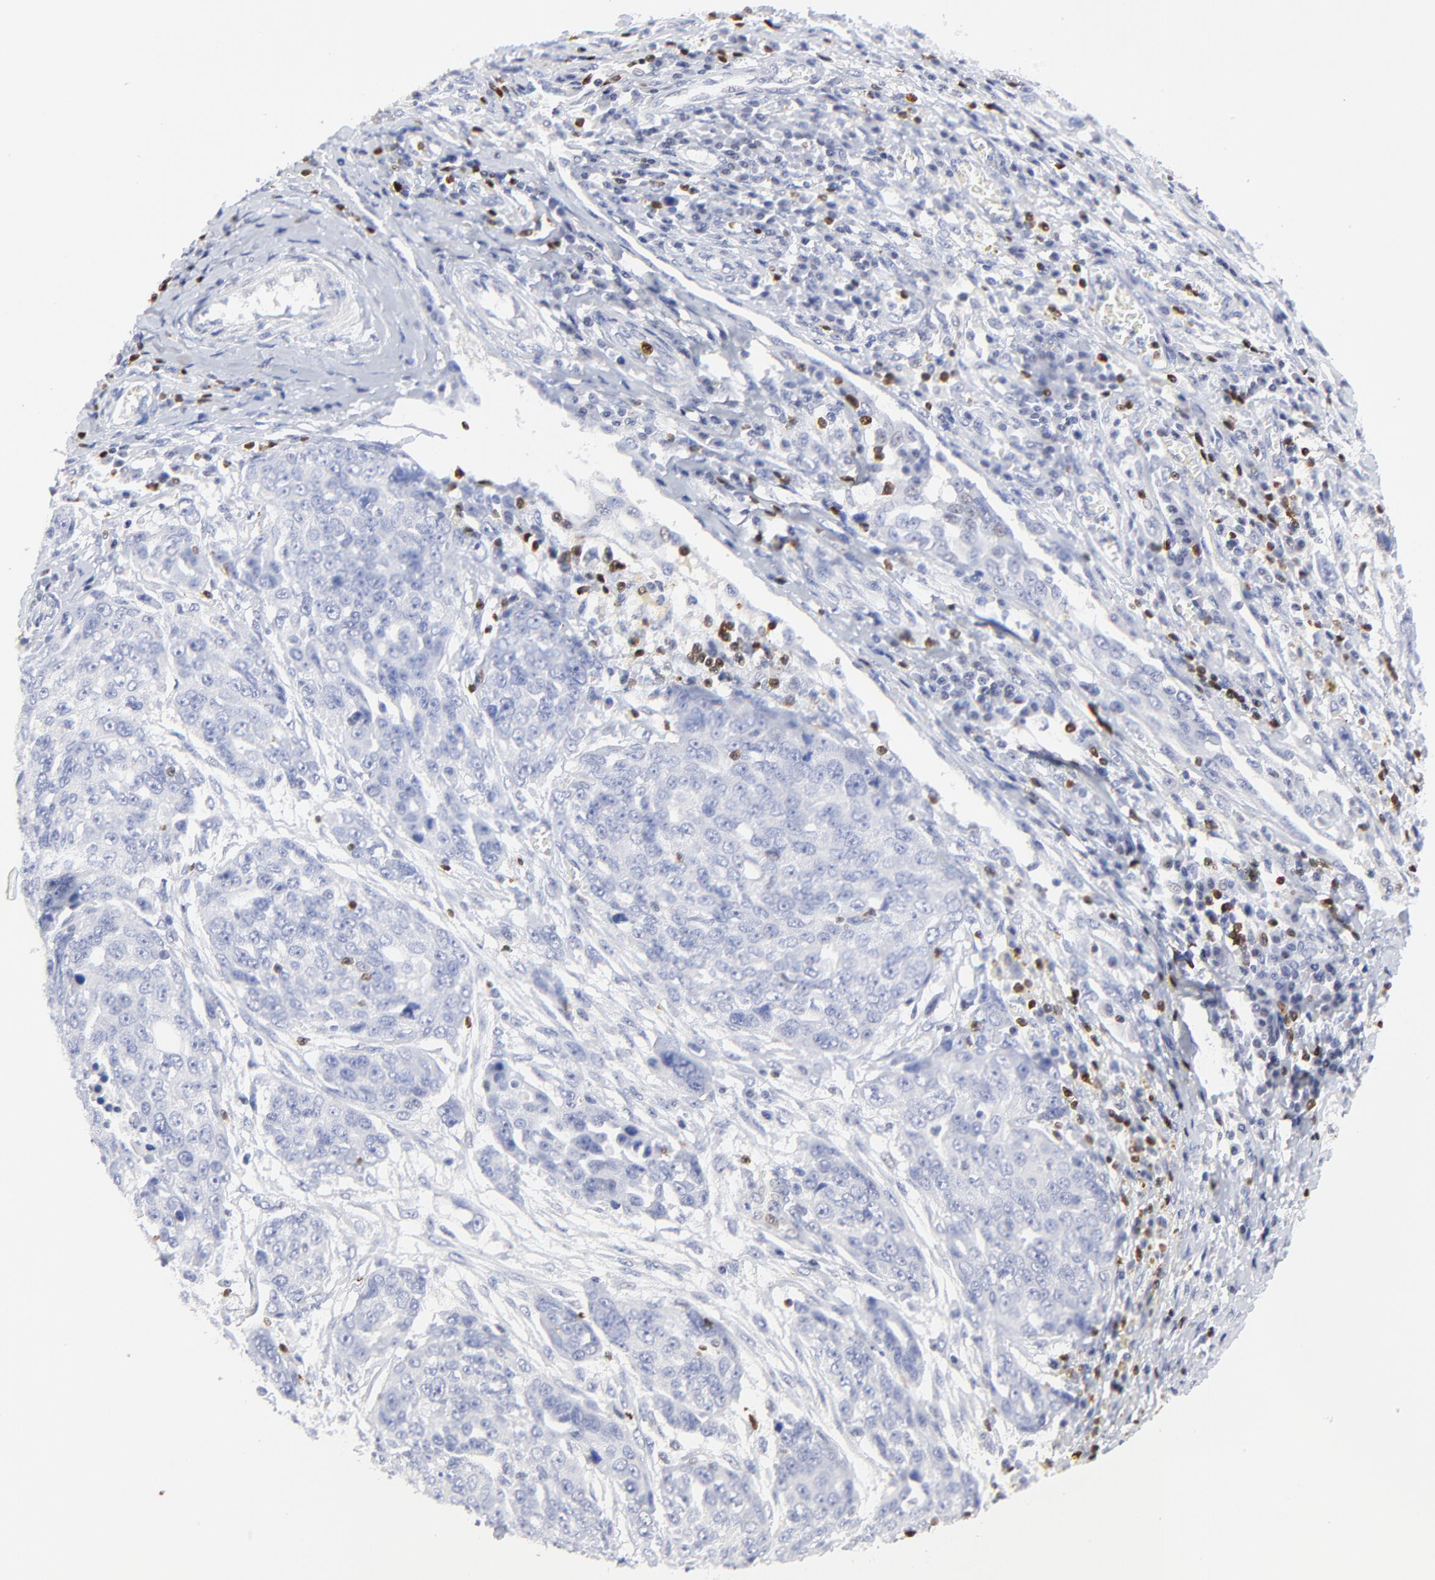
{"staining": {"intensity": "negative", "quantity": "none", "location": "none"}, "tissue": "ovarian cancer", "cell_type": "Tumor cells", "image_type": "cancer", "snomed": [{"axis": "morphology", "description": "Carcinoma, endometroid"}, {"axis": "topography", "description": "Ovary"}], "caption": "Immunohistochemical staining of ovarian cancer reveals no significant staining in tumor cells.", "gene": "ZAP70", "patient": {"sex": "female", "age": 75}}